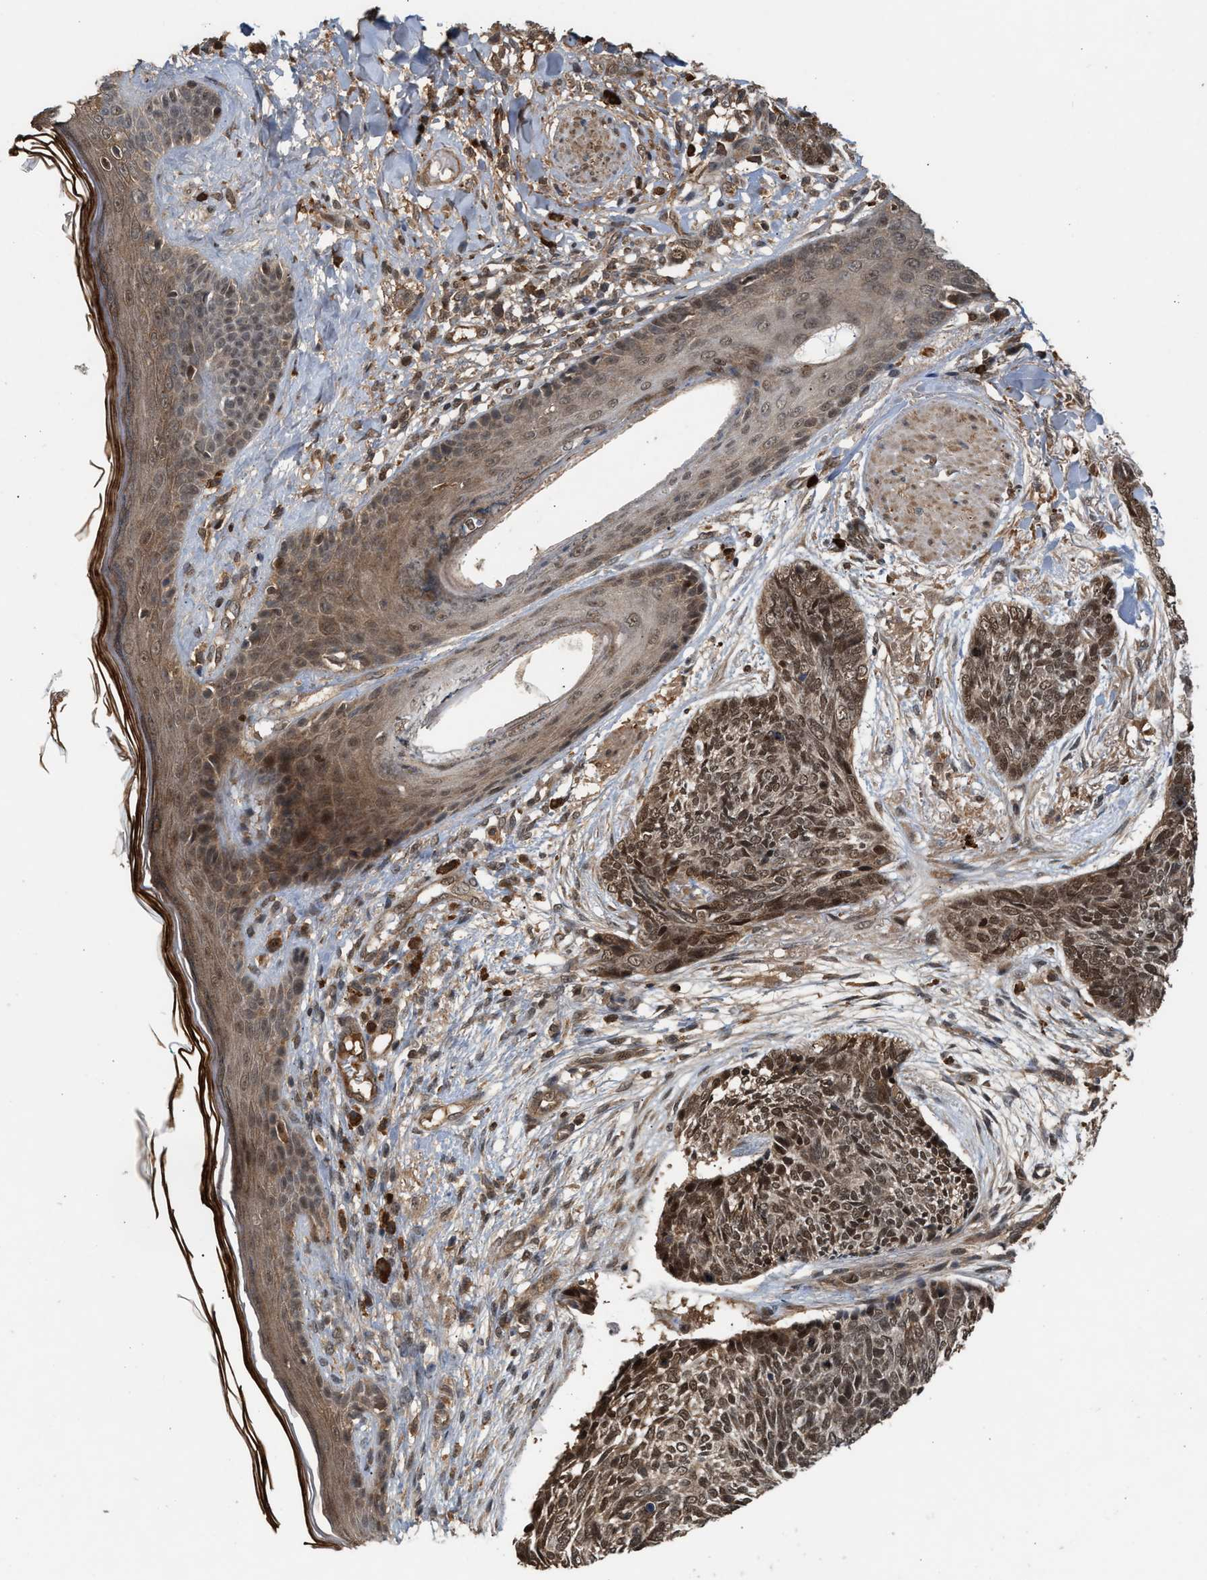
{"staining": {"intensity": "moderate", "quantity": ">75%", "location": "nuclear"}, "tissue": "skin cancer", "cell_type": "Tumor cells", "image_type": "cancer", "snomed": [{"axis": "morphology", "description": "Basal cell carcinoma"}, {"axis": "topography", "description": "Skin"}], "caption": "Moderate nuclear expression for a protein is present in approximately >75% of tumor cells of basal cell carcinoma (skin) using immunohistochemistry (IHC).", "gene": "RUSC2", "patient": {"sex": "female", "age": 84}}